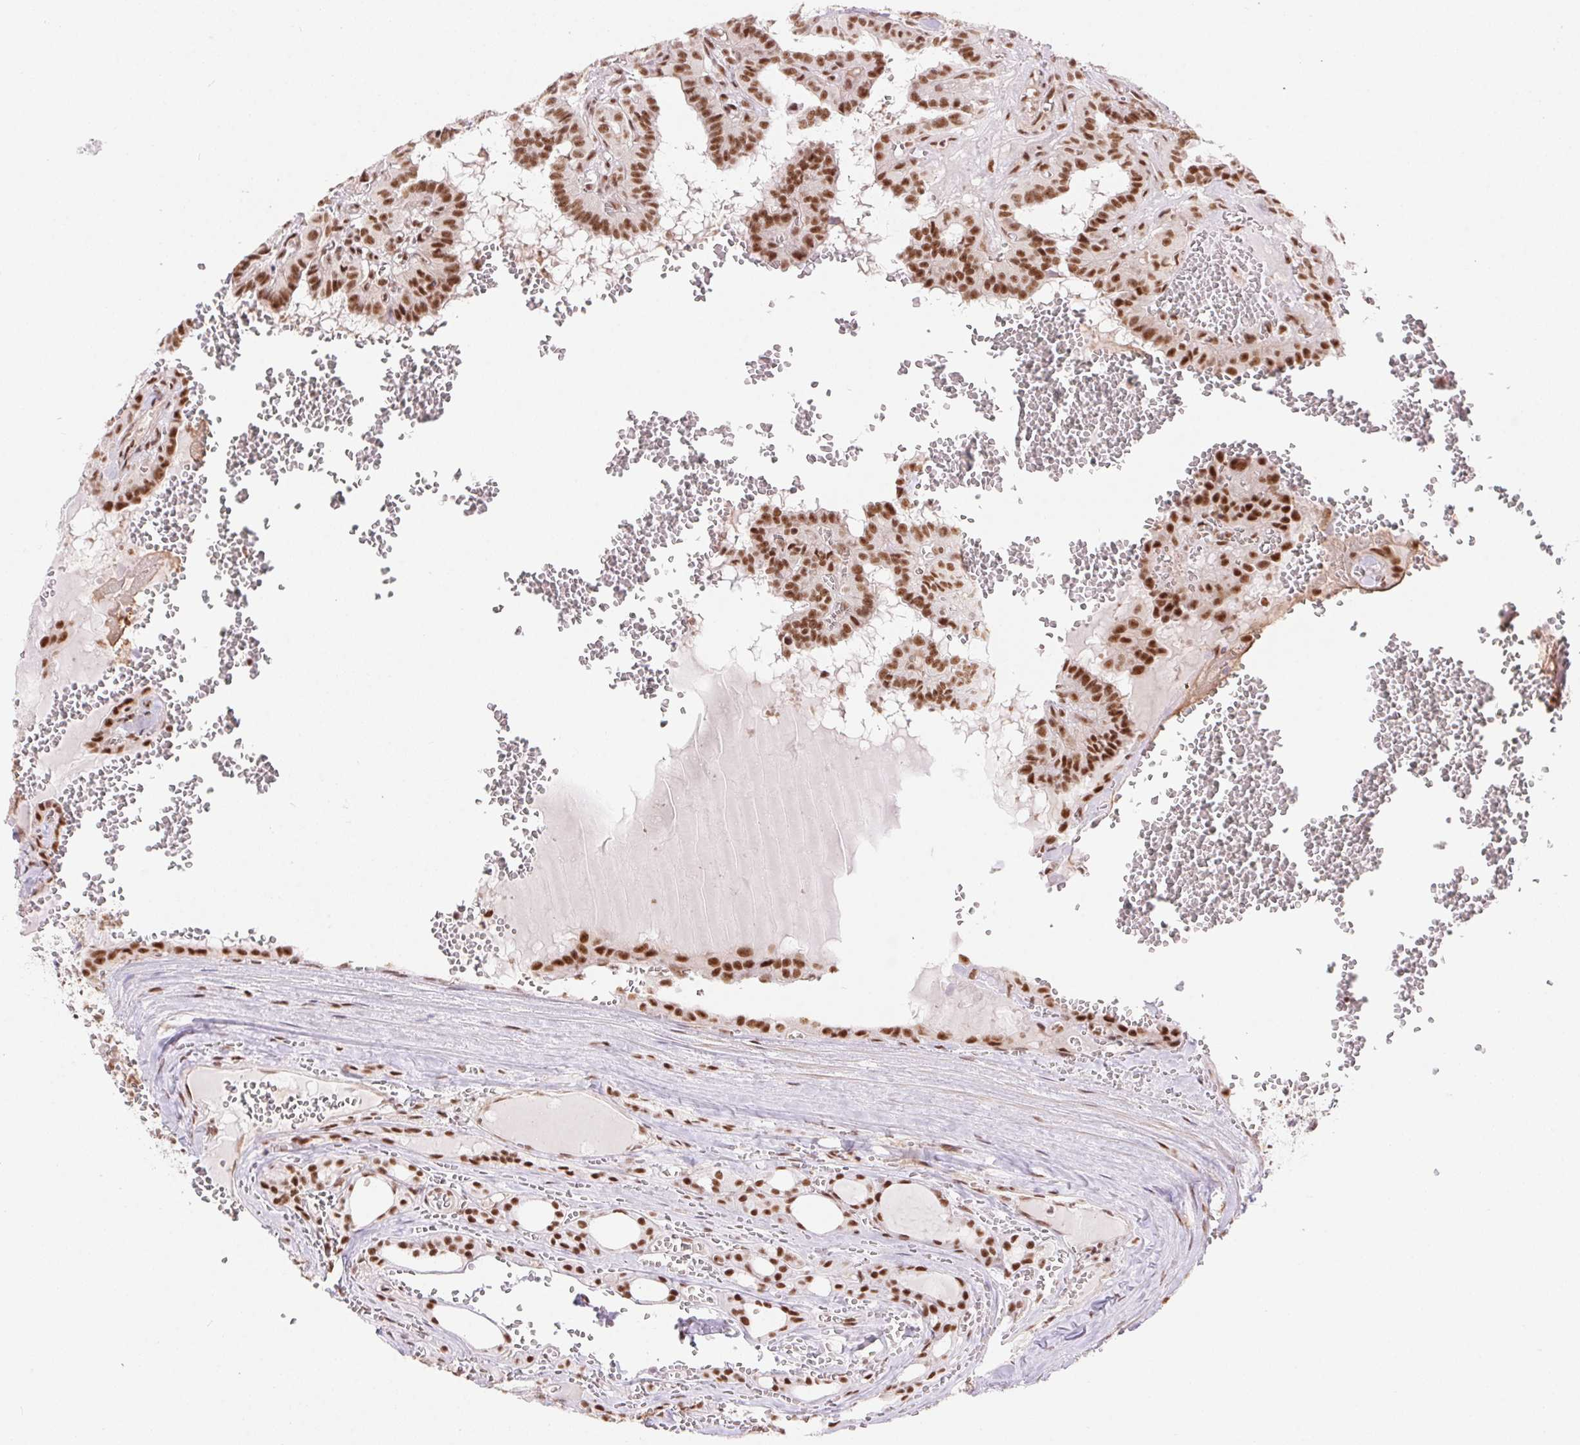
{"staining": {"intensity": "strong", "quantity": ">75%", "location": "nuclear"}, "tissue": "thyroid cancer", "cell_type": "Tumor cells", "image_type": "cancer", "snomed": [{"axis": "morphology", "description": "Papillary adenocarcinoma, NOS"}, {"axis": "topography", "description": "Thyroid gland"}], "caption": "Protein expression analysis of thyroid cancer shows strong nuclear expression in approximately >75% of tumor cells.", "gene": "DDX17", "patient": {"sex": "female", "age": 21}}